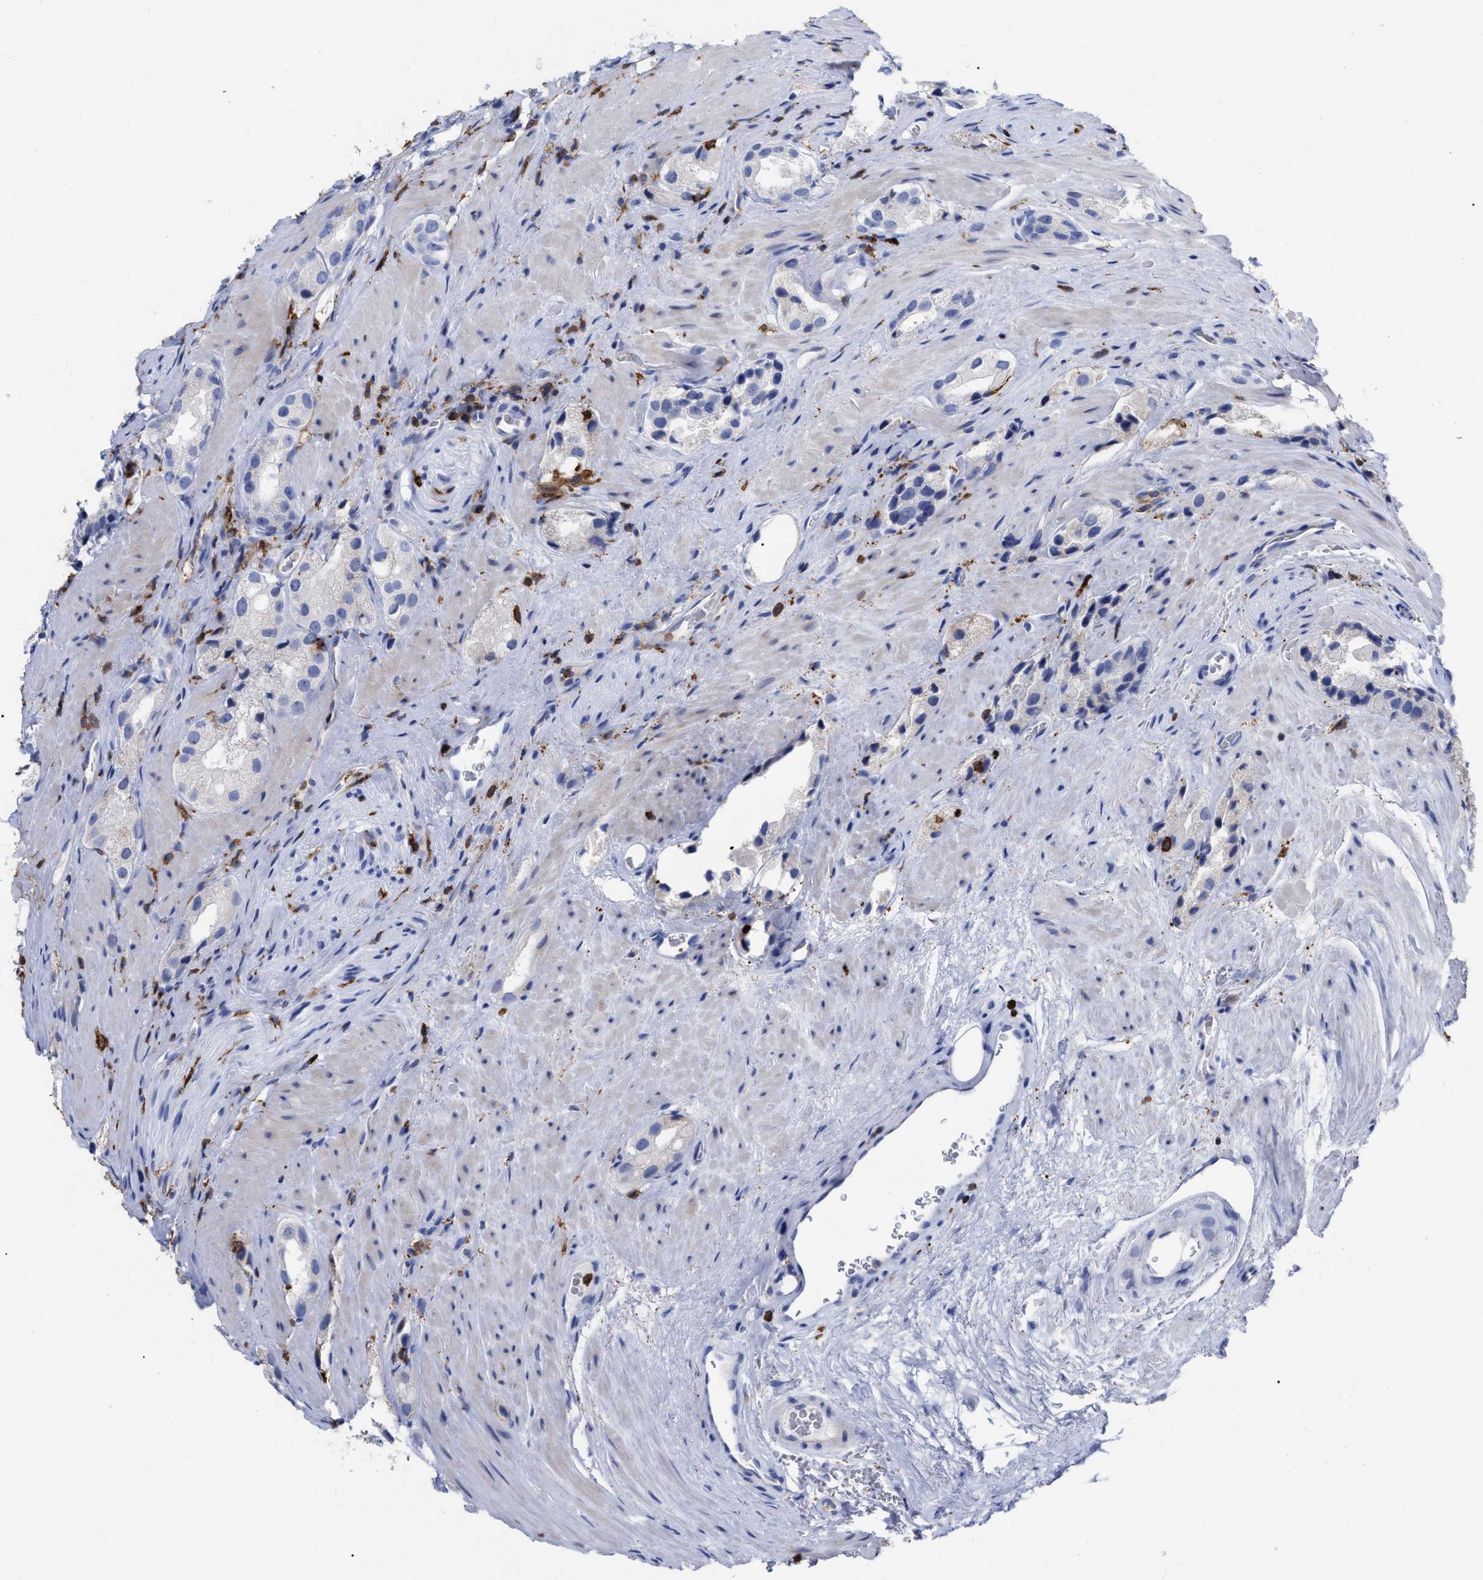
{"staining": {"intensity": "negative", "quantity": "none", "location": "none"}, "tissue": "prostate cancer", "cell_type": "Tumor cells", "image_type": "cancer", "snomed": [{"axis": "morphology", "description": "Adenocarcinoma, High grade"}, {"axis": "topography", "description": "Prostate"}], "caption": "IHC micrograph of neoplastic tissue: adenocarcinoma (high-grade) (prostate) stained with DAB (3,3'-diaminobenzidine) exhibits no significant protein staining in tumor cells.", "gene": "HCLS1", "patient": {"sex": "male", "age": 63}}